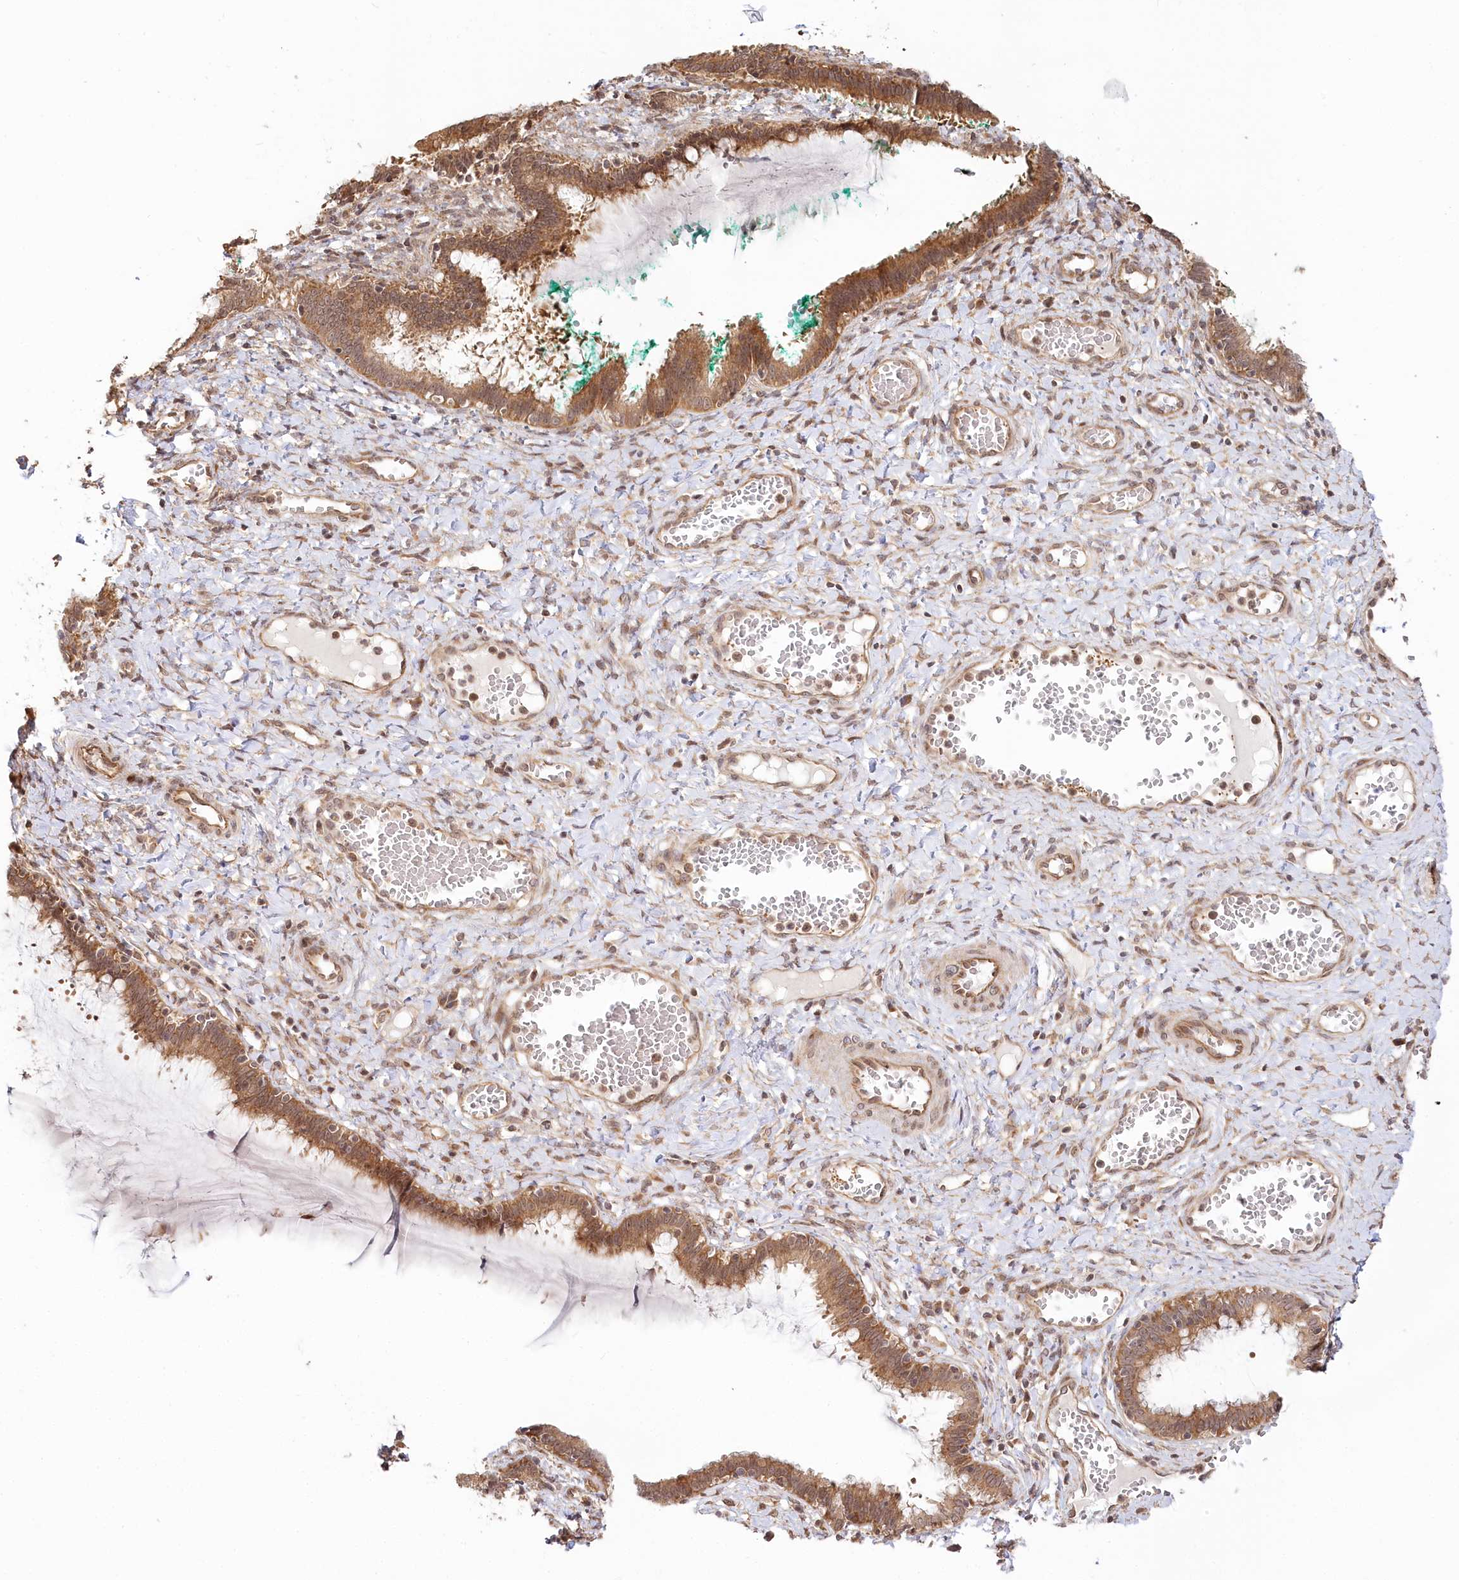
{"staining": {"intensity": "moderate", "quantity": ">75%", "location": "cytoplasmic/membranous"}, "tissue": "cervix", "cell_type": "Glandular cells", "image_type": "normal", "snomed": [{"axis": "morphology", "description": "Normal tissue, NOS"}, {"axis": "morphology", "description": "Adenocarcinoma, NOS"}, {"axis": "topography", "description": "Cervix"}], "caption": "The image reveals a brown stain indicating the presence of a protein in the cytoplasmic/membranous of glandular cells in cervix.", "gene": "CEP70", "patient": {"sex": "female", "age": 29}}